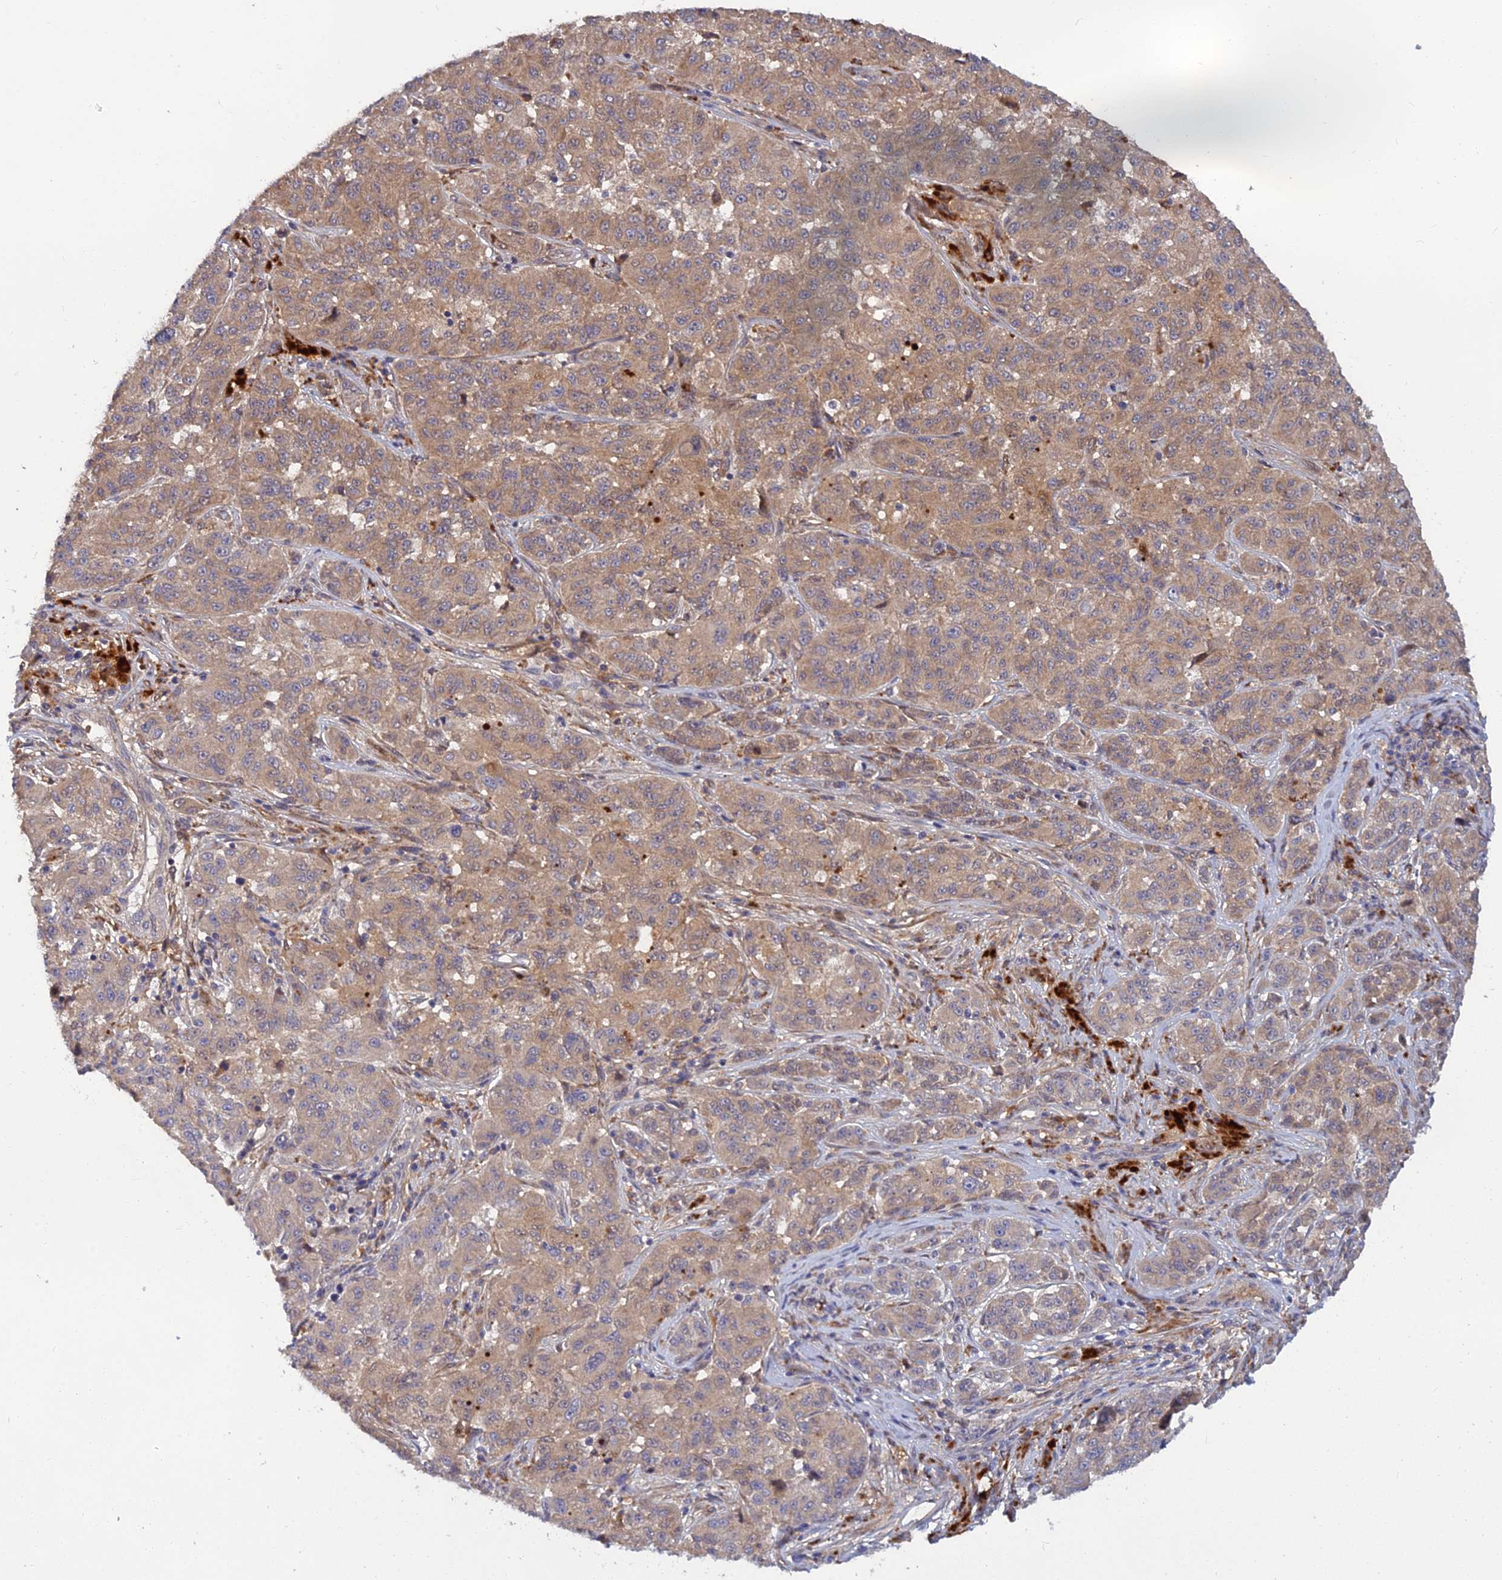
{"staining": {"intensity": "weak", "quantity": "25%-75%", "location": "cytoplasmic/membranous"}, "tissue": "melanoma", "cell_type": "Tumor cells", "image_type": "cancer", "snomed": [{"axis": "morphology", "description": "Malignant melanoma, NOS"}, {"axis": "topography", "description": "Skin"}], "caption": "IHC histopathology image of neoplastic tissue: human melanoma stained using immunohistochemistry (IHC) displays low levels of weak protein expression localized specifically in the cytoplasmic/membranous of tumor cells, appearing as a cytoplasmic/membranous brown color.", "gene": "FAM151B", "patient": {"sex": "male", "age": 53}}